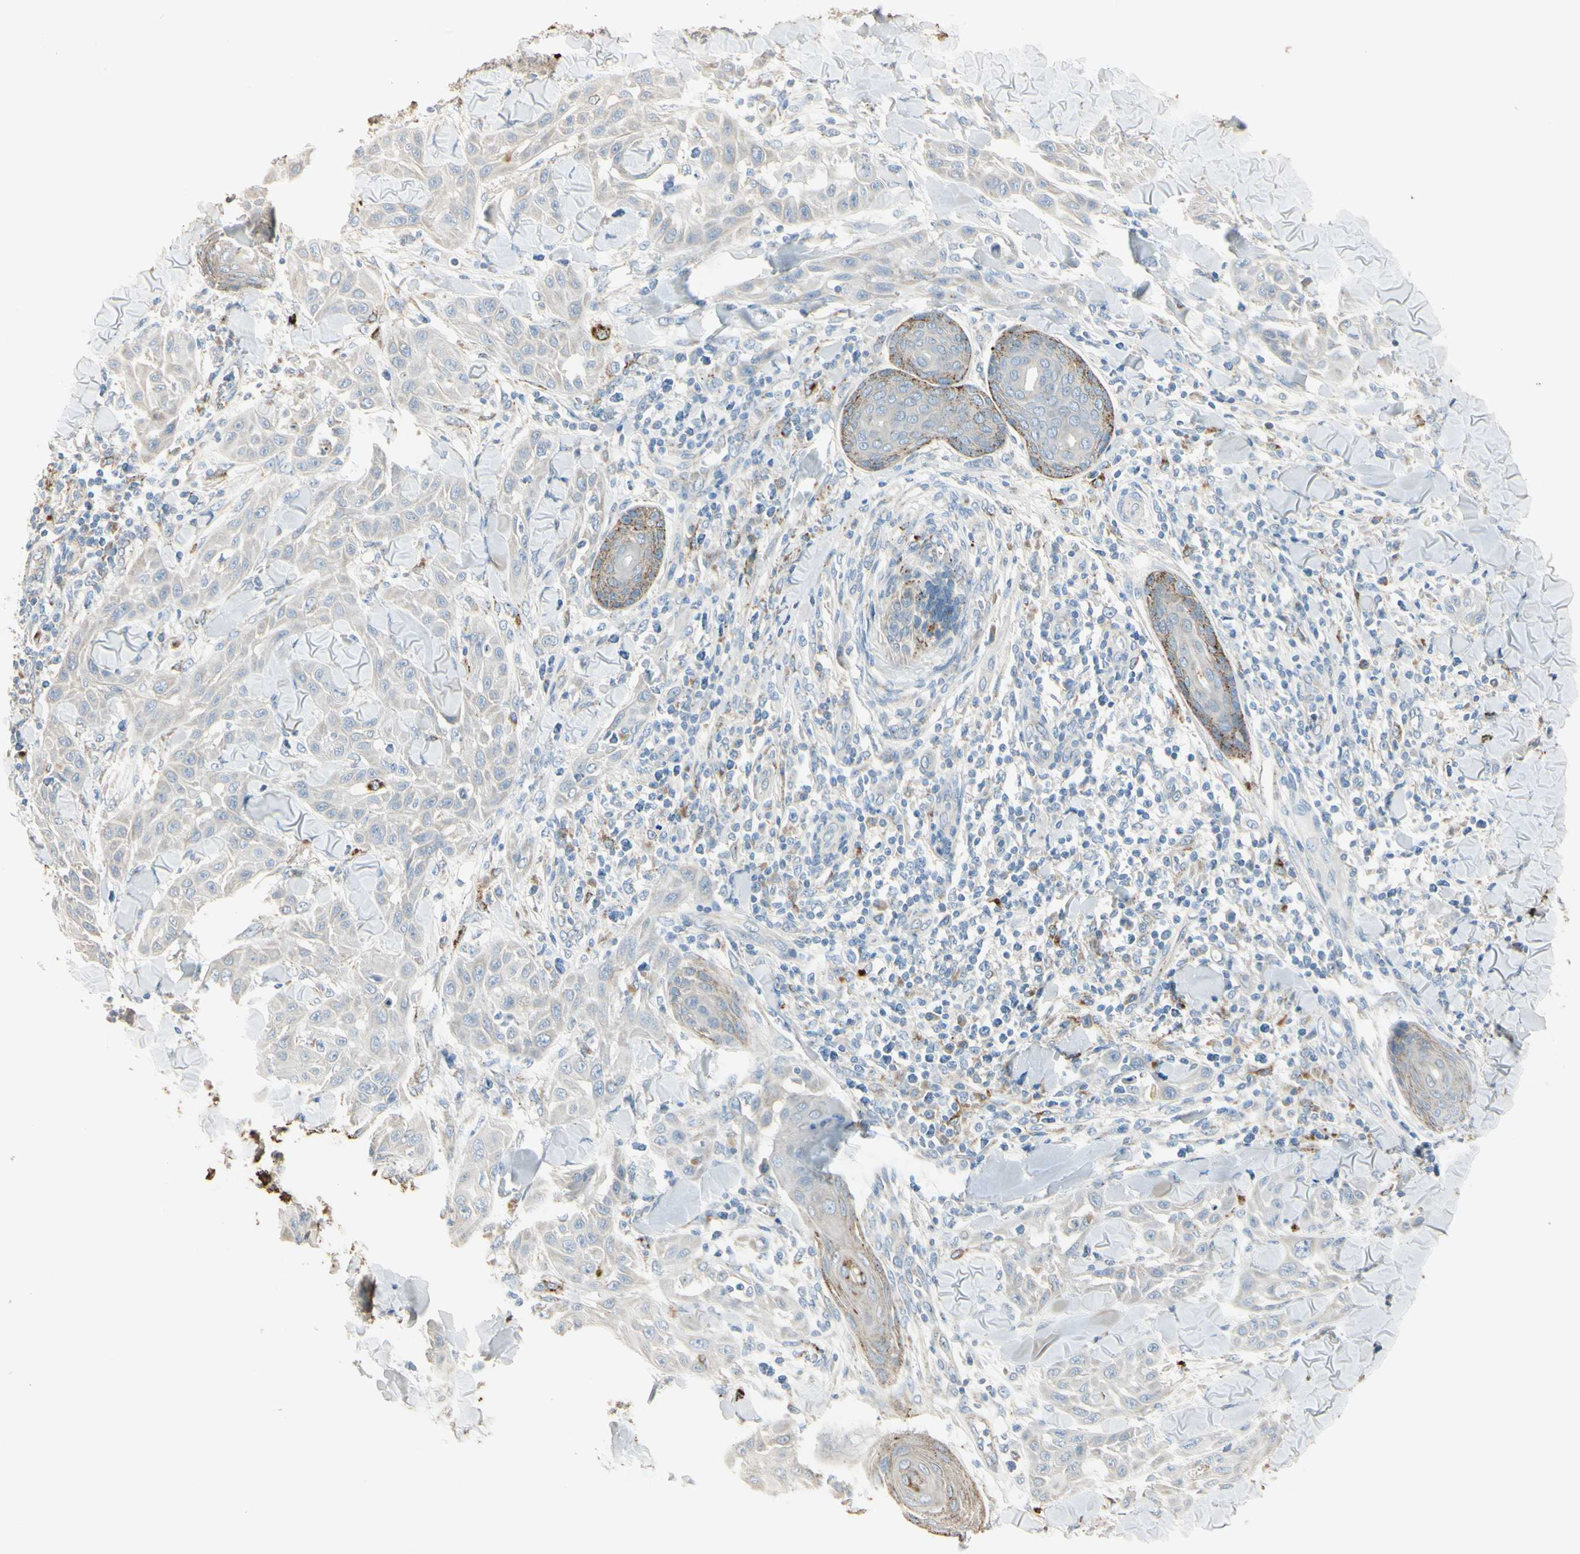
{"staining": {"intensity": "weak", "quantity": "25%-75%", "location": "cytoplasmic/membranous"}, "tissue": "skin cancer", "cell_type": "Tumor cells", "image_type": "cancer", "snomed": [{"axis": "morphology", "description": "Squamous cell carcinoma, NOS"}, {"axis": "topography", "description": "Skin"}], "caption": "IHC of skin cancer reveals low levels of weak cytoplasmic/membranous staining in approximately 25%-75% of tumor cells.", "gene": "ANGPTL1", "patient": {"sex": "male", "age": 24}}